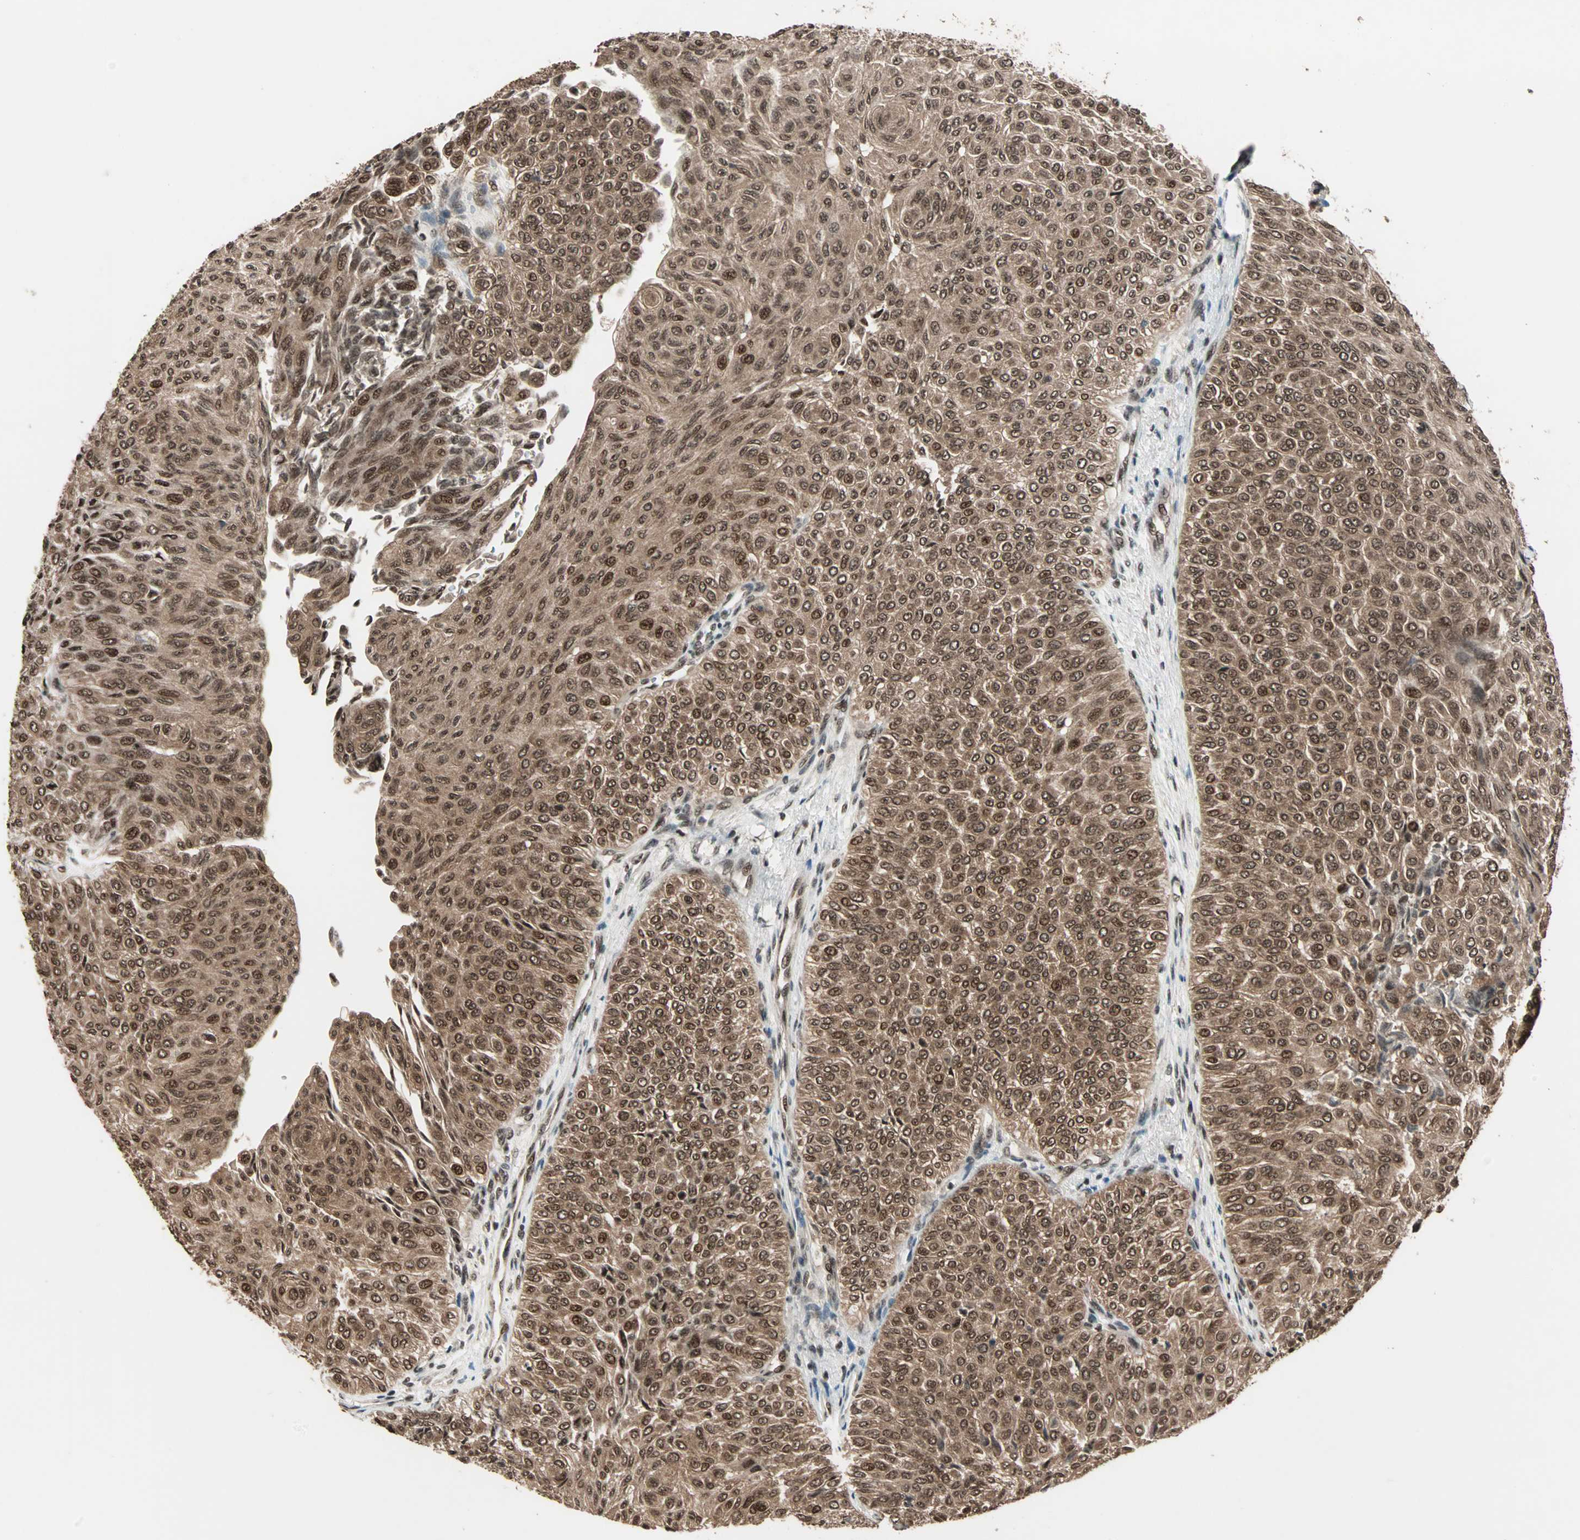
{"staining": {"intensity": "strong", "quantity": ">75%", "location": "cytoplasmic/membranous,nuclear"}, "tissue": "urothelial cancer", "cell_type": "Tumor cells", "image_type": "cancer", "snomed": [{"axis": "morphology", "description": "Urothelial carcinoma, Low grade"}, {"axis": "topography", "description": "Urinary bladder"}], "caption": "A high amount of strong cytoplasmic/membranous and nuclear expression is identified in approximately >75% of tumor cells in low-grade urothelial carcinoma tissue.", "gene": "ZNF44", "patient": {"sex": "male", "age": 78}}